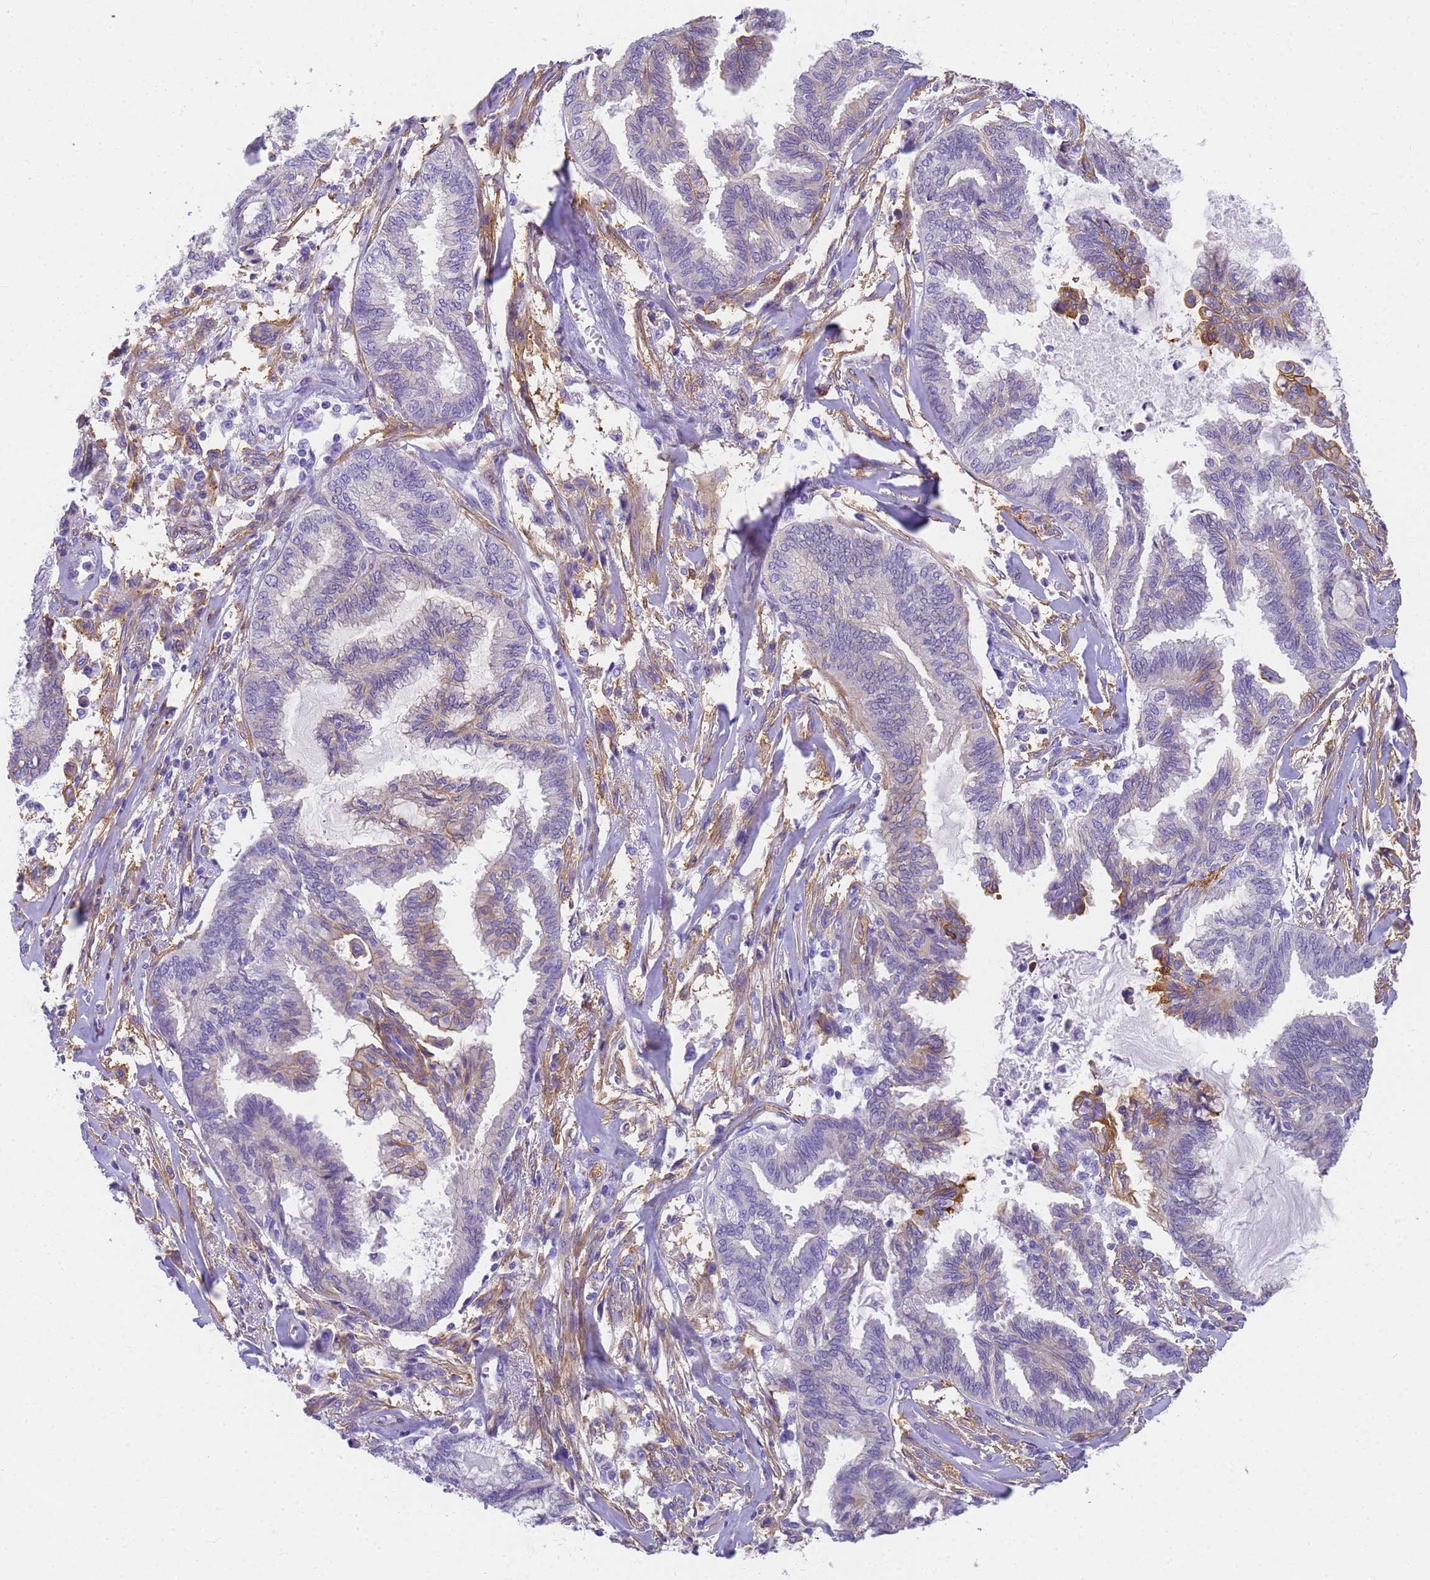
{"staining": {"intensity": "moderate", "quantity": "<25%", "location": "cytoplasmic/membranous"}, "tissue": "endometrial cancer", "cell_type": "Tumor cells", "image_type": "cancer", "snomed": [{"axis": "morphology", "description": "Adenocarcinoma, NOS"}, {"axis": "topography", "description": "Endometrium"}], "caption": "An immunohistochemistry (IHC) micrograph of tumor tissue is shown. Protein staining in brown highlights moderate cytoplasmic/membranous positivity in endometrial adenocarcinoma within tumor cells. The protein of interest is shown in brown color, while the nuclei are stained blue.", "gene": "MVB12A", "patient": {"sex": "female", "age": 86}}